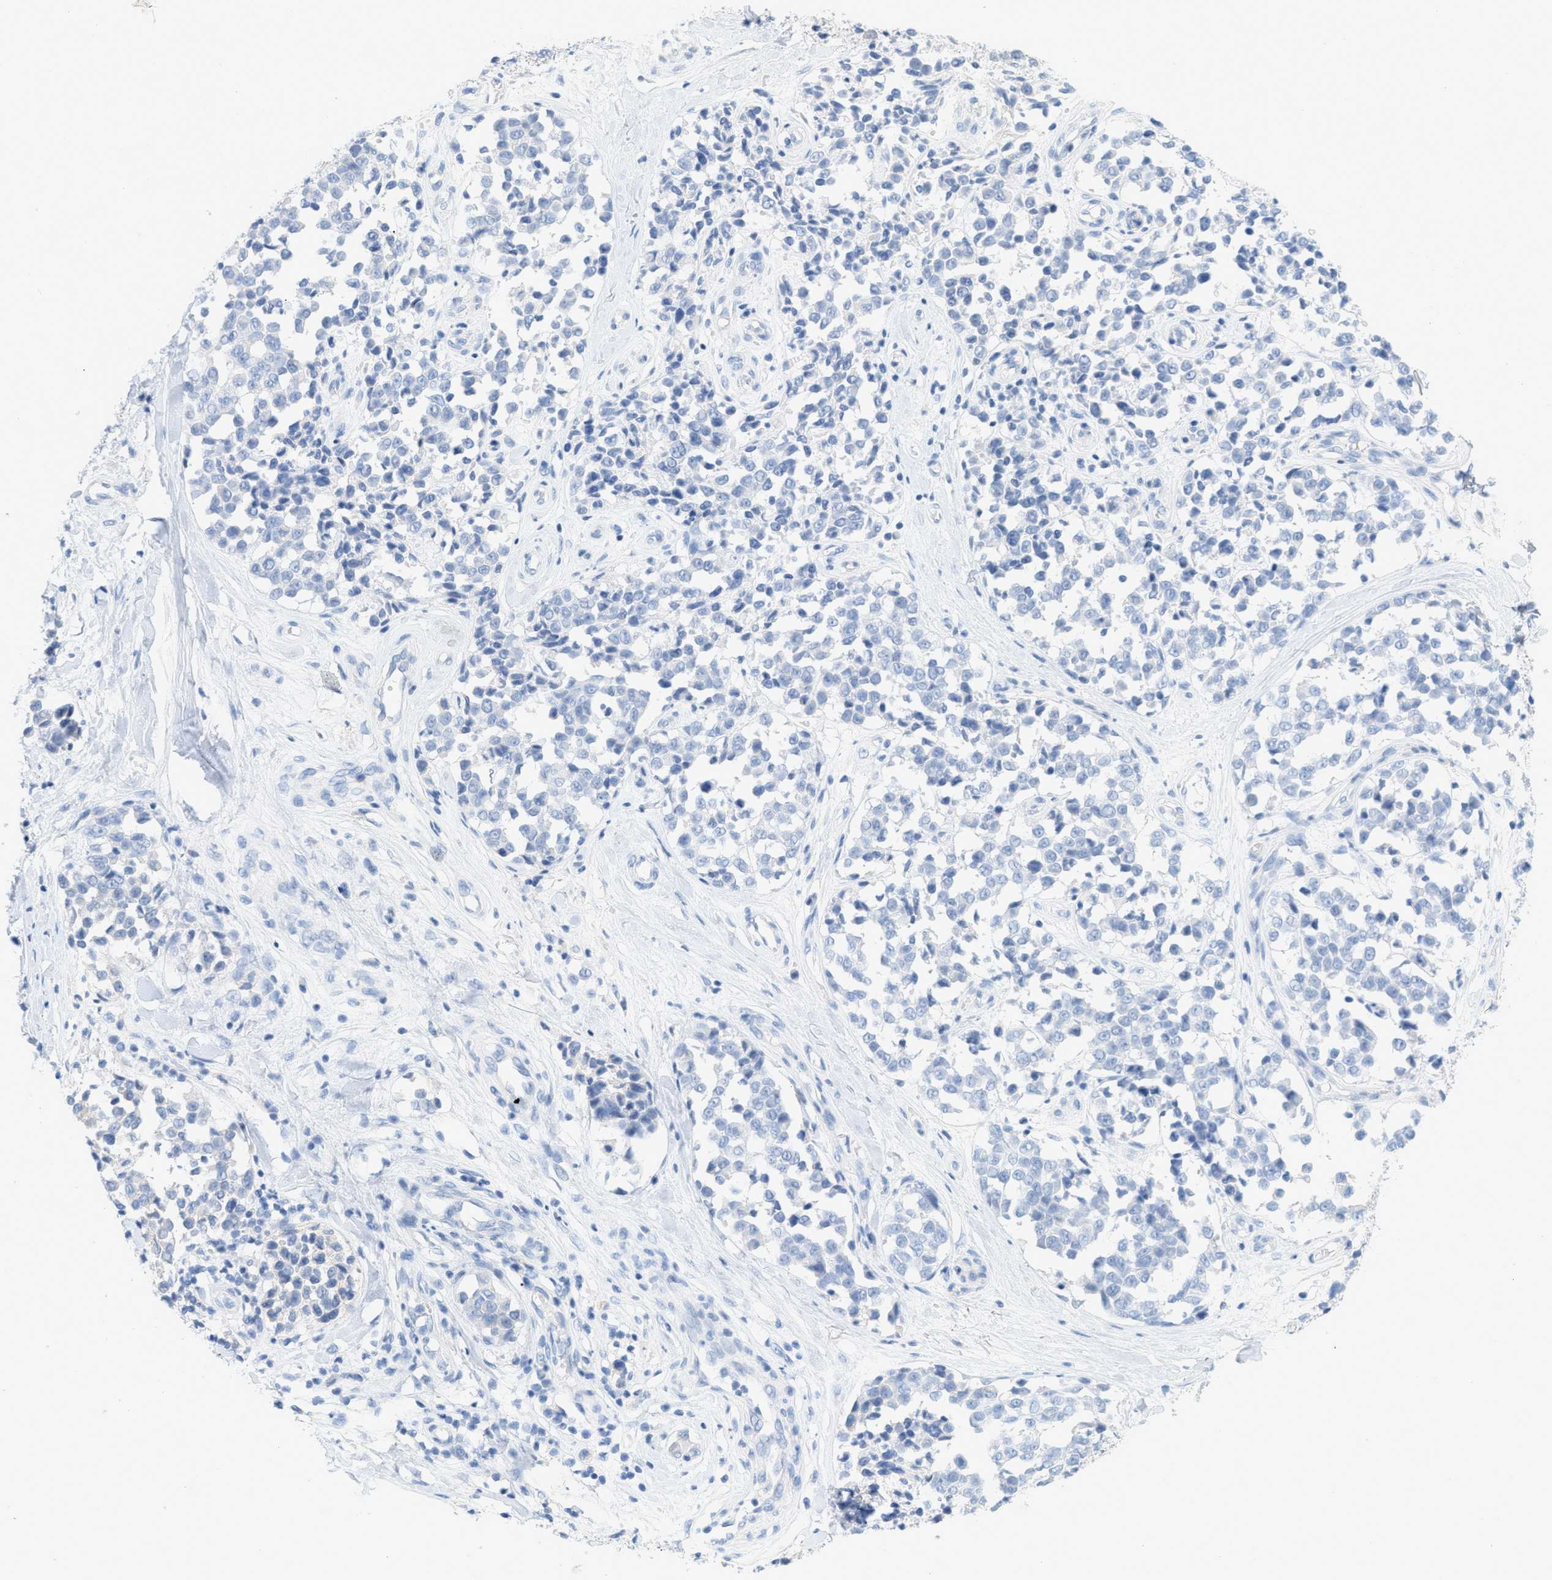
{"staining": {"intensity": "negative", "quantity": "none", "location": "none"}, "tissue": "melanoma", "cell_type": "Tumor cells", "image_type": "cancer", "snomed": [{"axis": "morphology", "description": "Malignant melanoma, NOS"}, {"axis": "topography", "description": "Skin"}], "caption": "Malignant melanoma was stained to show a protein in brown. There is no significant expression in tumor cells.", "gene": "PAPPA", "patient": {"sex": "female", "age": 64}}